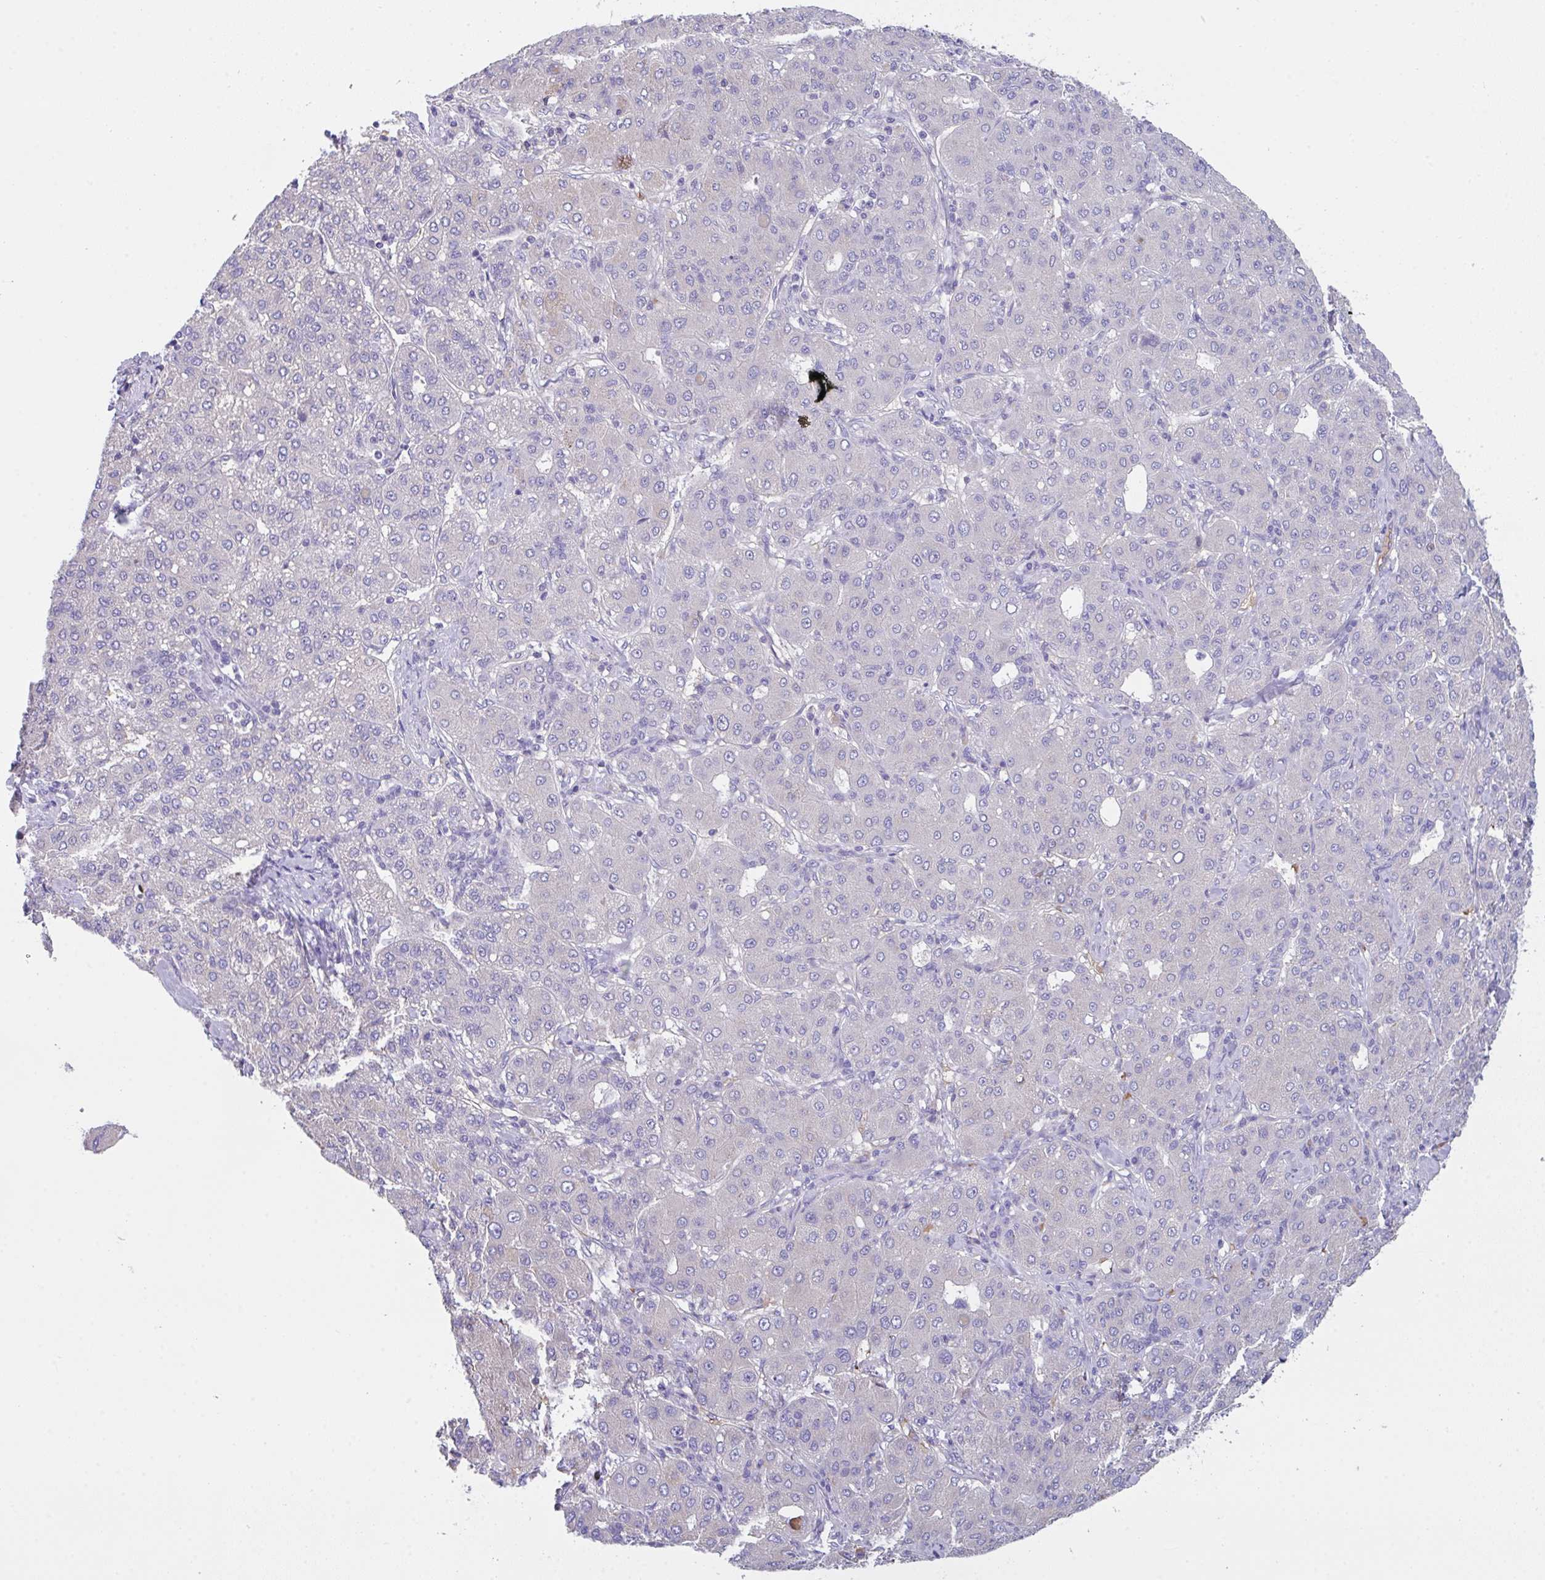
{"staining": {"intensity": "negative", "quantity": "none", "location": "none"}, "tissue": "liver cancer", "cell_type": "Tumor cells", "image_type": "cancer", "snomed": [{"axis": "morphology", "description": "Carcinoma, Hepatocellular, NOS"}, {"axis": "topography", "description": "Liver"}], "caption": "Tumor cells are negative for protein expression in human liver cancer (hepatocellular carcinoma). (DAB (3,3'-diaminobenzidine) IHC visualized using brightfield microscopy, high magnification).", "gene": "TFAP2C", "patient": {"sex": "male", "age": 65}}